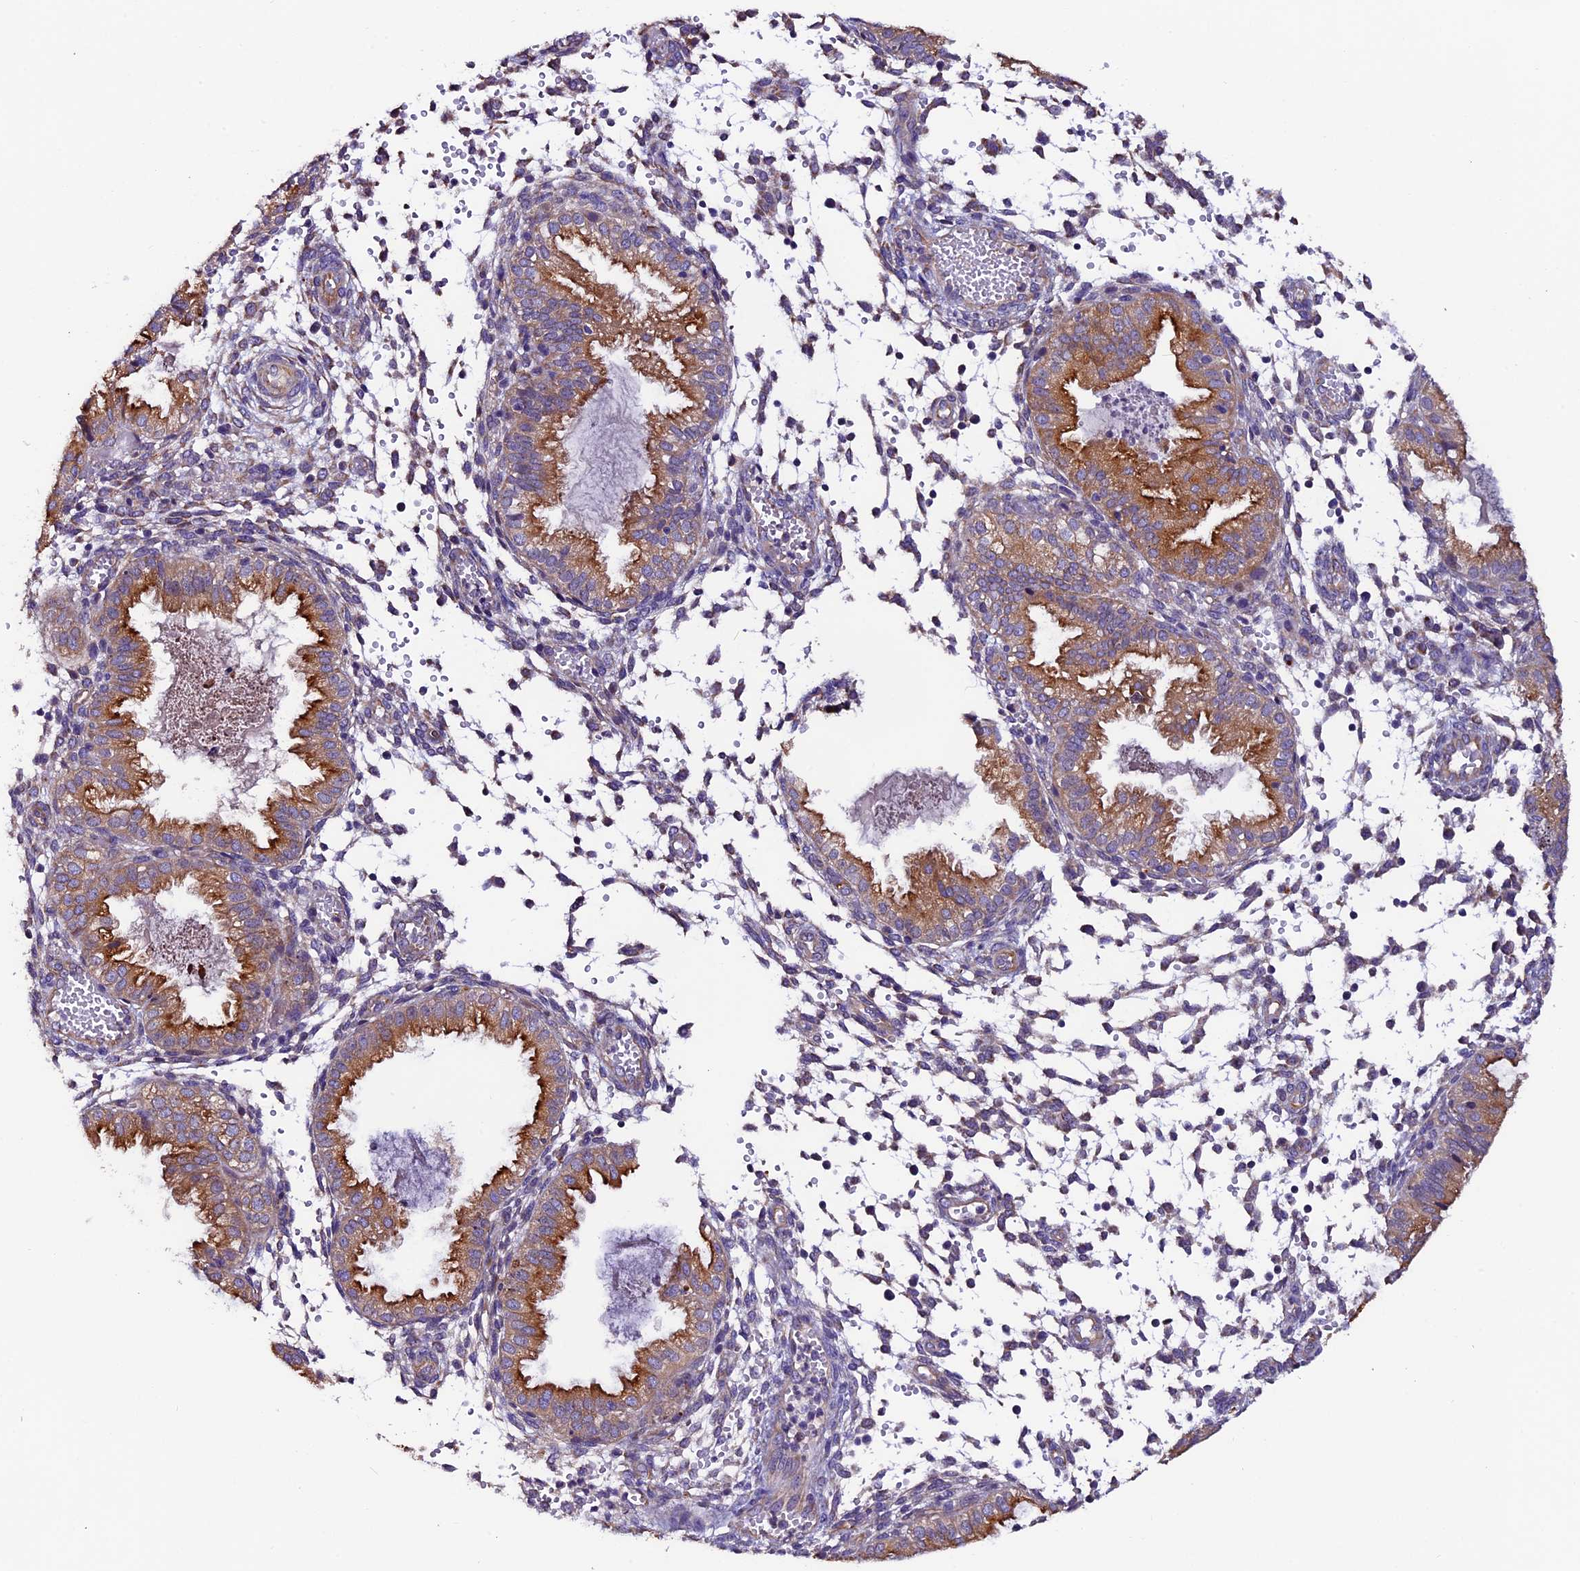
{"staining": {"intensity": "negative", "quantity": "none", "location": "none"}, "tissue": "endometrium", "cell_type": "Cells in endometrial stroma", "image_type": "normal", "snomed": [{"axis": "morphology", "description": "Normal tissue, NOS"}, {"axis": "topography", "description": "Endometrium"}], "caption": "Histopathology image shows no protein staining in cells in endometrial stroma of benign endometrium. (DAB IHC, high magnification).", "gene": "CLN5", "patient": {"sex": "female", "age": 33}}